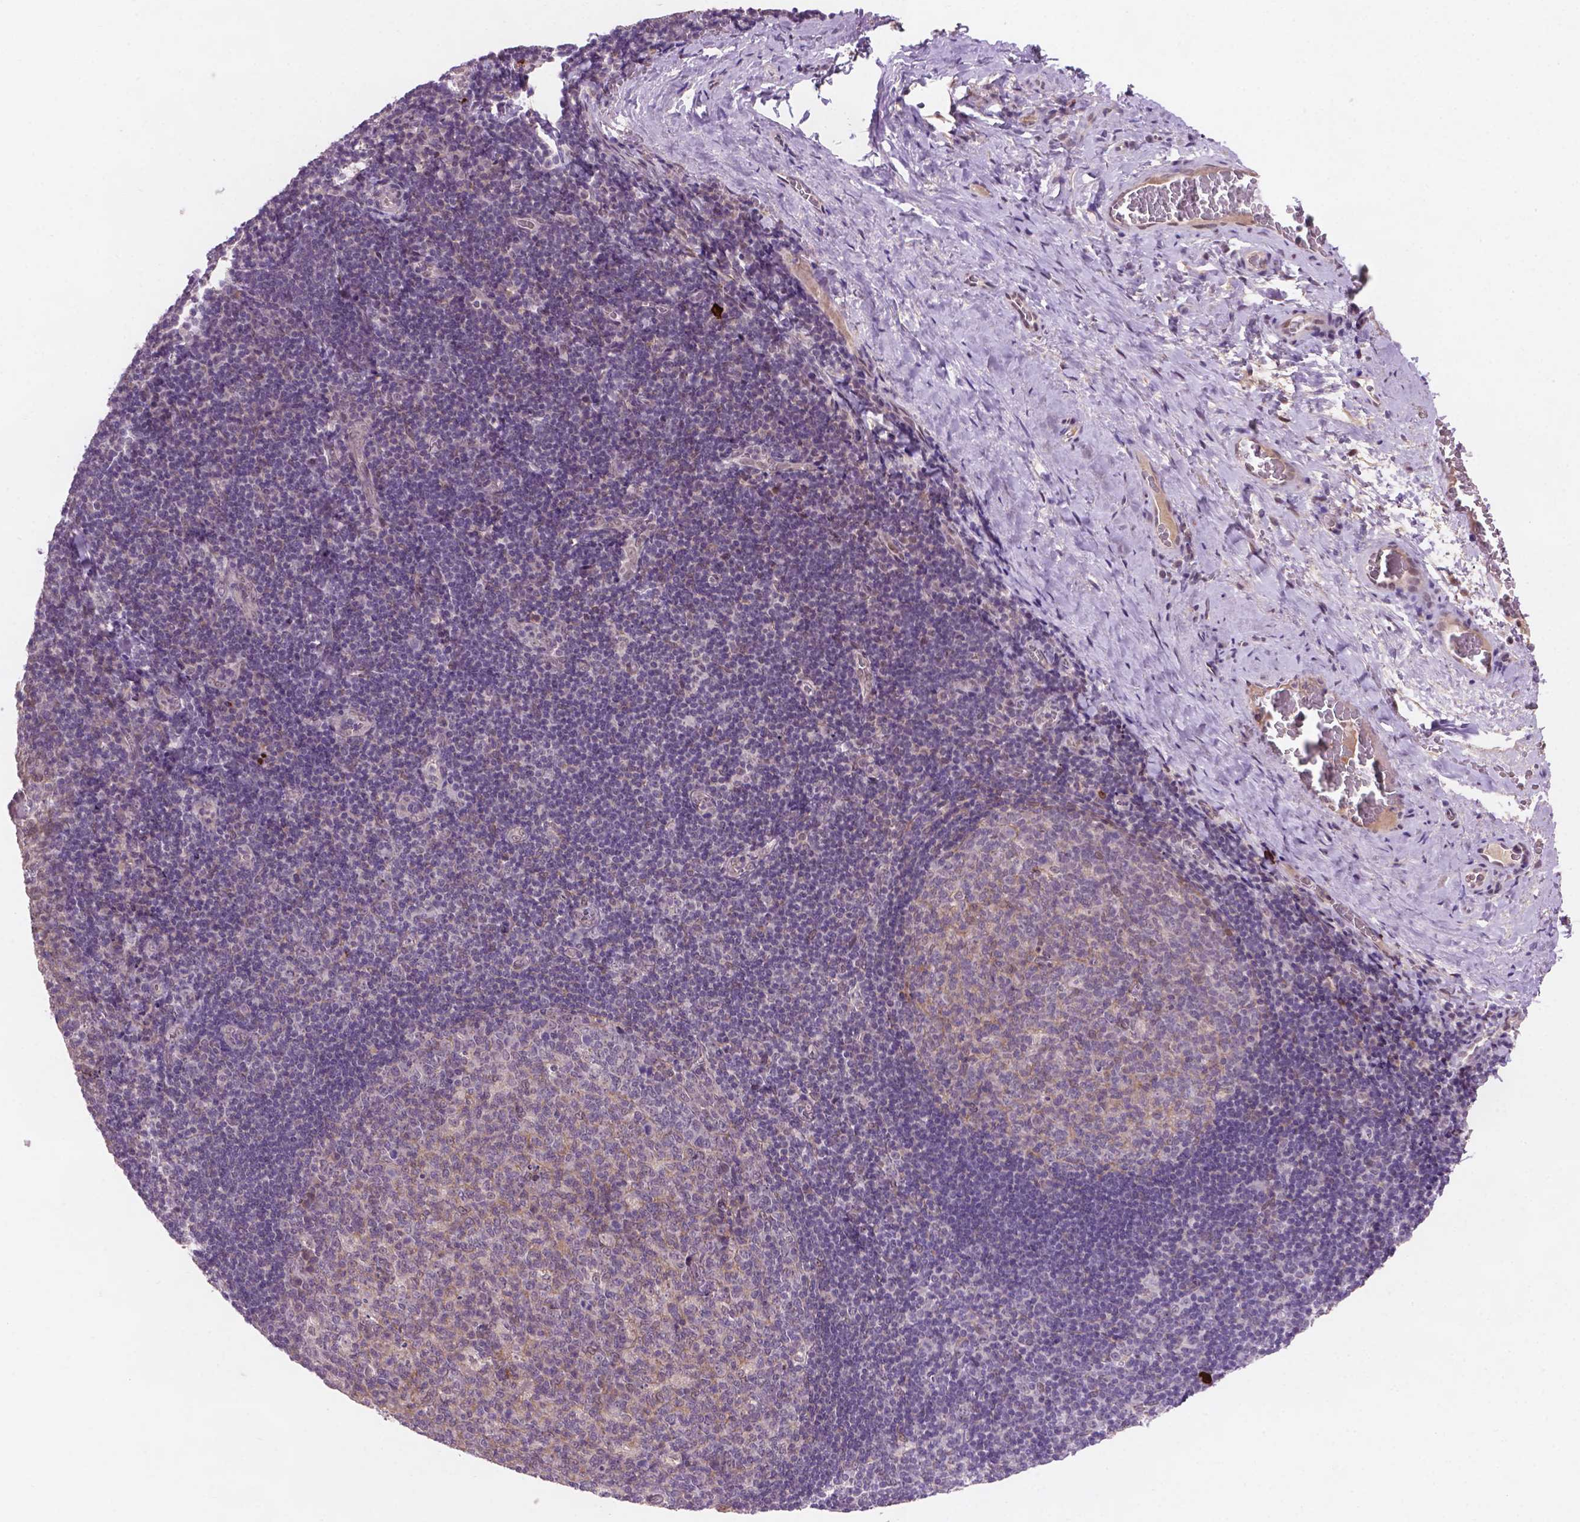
{"staining": {"intensity": "weak", "quantity": "<25%", "location": "cytoplasmic/membranous"}, "tissue": "tonsil", "cell_type": "Germinal center cells", "image_type": "normal", "snomed": [{"axis": "morphology", "description": "Normal tissue, NOS"}, {"axis": "morphology", "description": "Inflammation, NOS"}, {"axis": "topography", "description": "Tonsil"}], "caption": "Protein analysis of benign tonsil reveals no significant positivity in germinal center cells. (Stains: DAB IHC with hematoxylin counter stain, Microscopy: brightfield microscopy at high magnification).", "gene": "GXYLT2", "patient": {"sex": "female", "age": 31}}